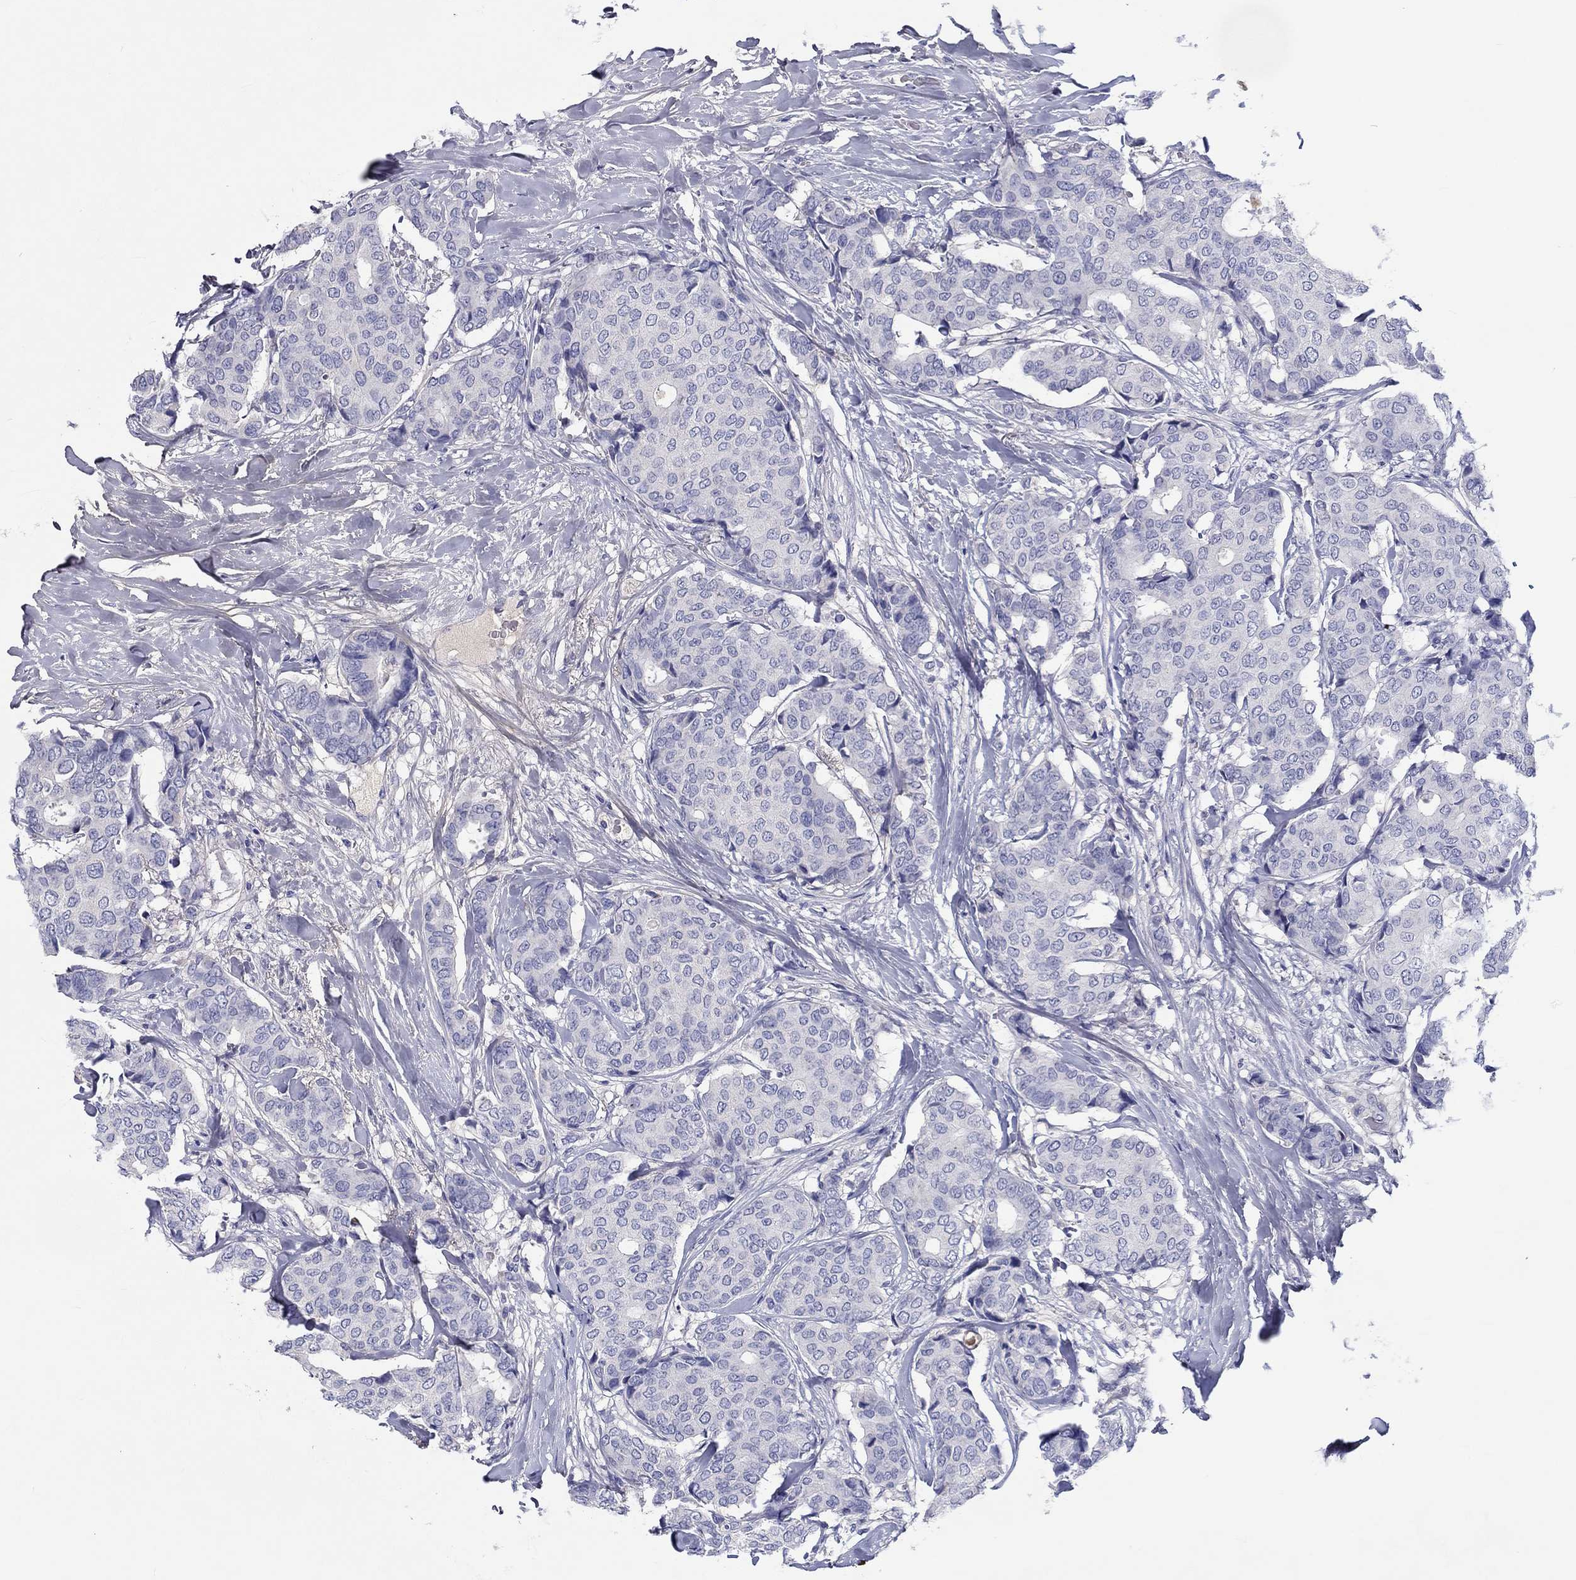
{"staining": {"intensity": "negative", "quantity": "none", "location": "none"}, "tissue": "breast cancer", "cell_type": "Tumor cells", "image_type": "cancer", "snomed": [{"axis": "morphology", "description": "Duct carcinoma"}, {"axis": "topography", "description": "Breast"}], "caption": "DAB (3,3'-diaminobenzidine) immunohistochemical staining of human breast cancer displays no significant positivity in tumor cells.", "gene": "TGFBI", "patient": {"sex": "female", "age": 75}}